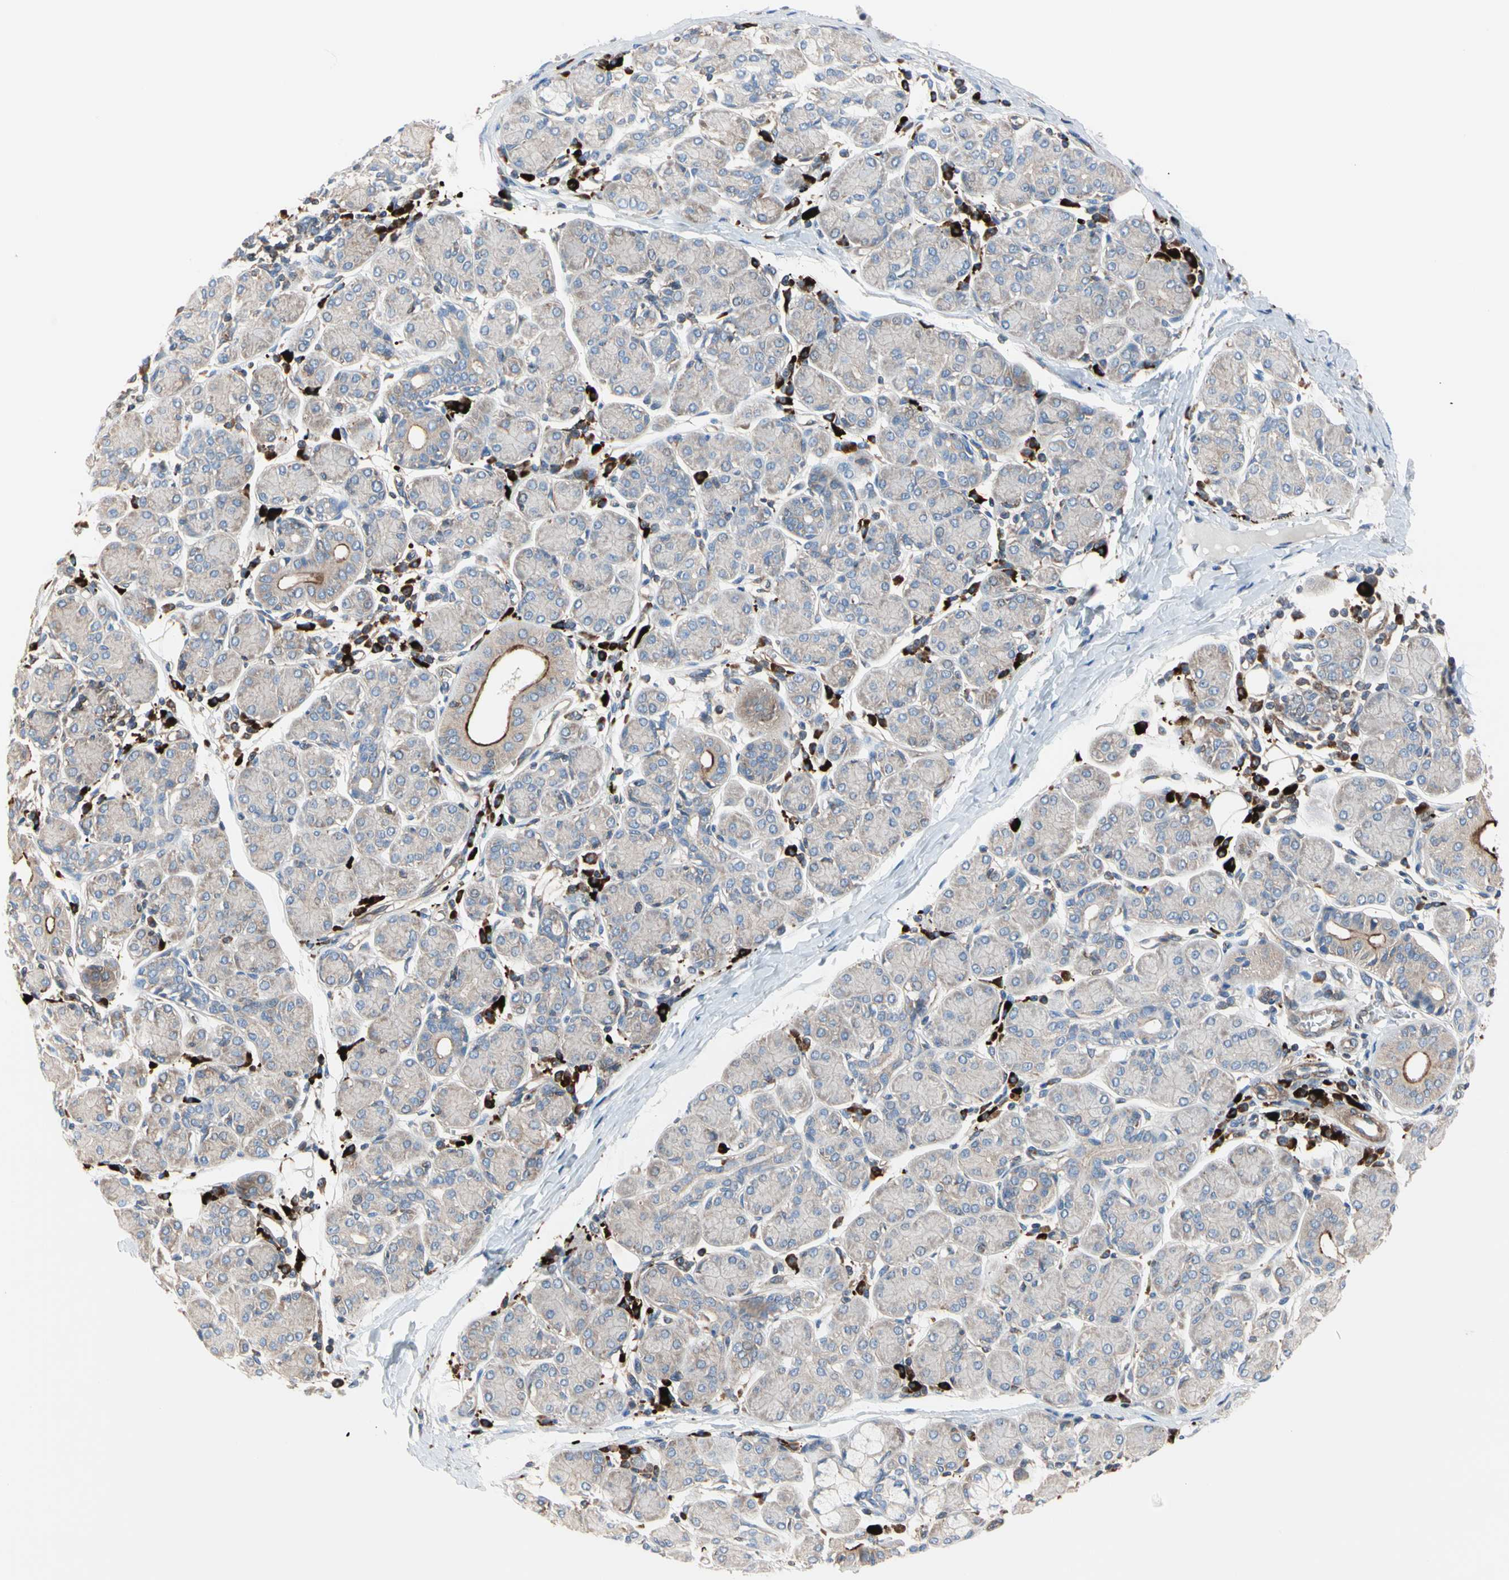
{"staining": {"intensity": "moderate", "quantity": "25%-75%", "location": "cytoplasmic/membranous"}, "tissue": "salivary gland", "cell_type": "Glandular cells", "image_type": "normal", "snomed": [{"axis": "morphology", "description": "Normal tissue, NOS"}, {"axis": "morphology", "description": "Inflammation, NOS"}, {"axis": "topography", "description": "Lymph node"}, {"axis": "topography", "description": "Salivary gland"}], "caption": "Salivary gland stained with DAB immunohistochemistry (IHC) shows medium levels of moderate cytoplasmic/membranous staining in approximately 25%-75% of glandular cells. (DAB IHC with brightfield microscopy, high magnification).", "gene": "ROCK1", "patient": {"sex": "male", "age": 3}}